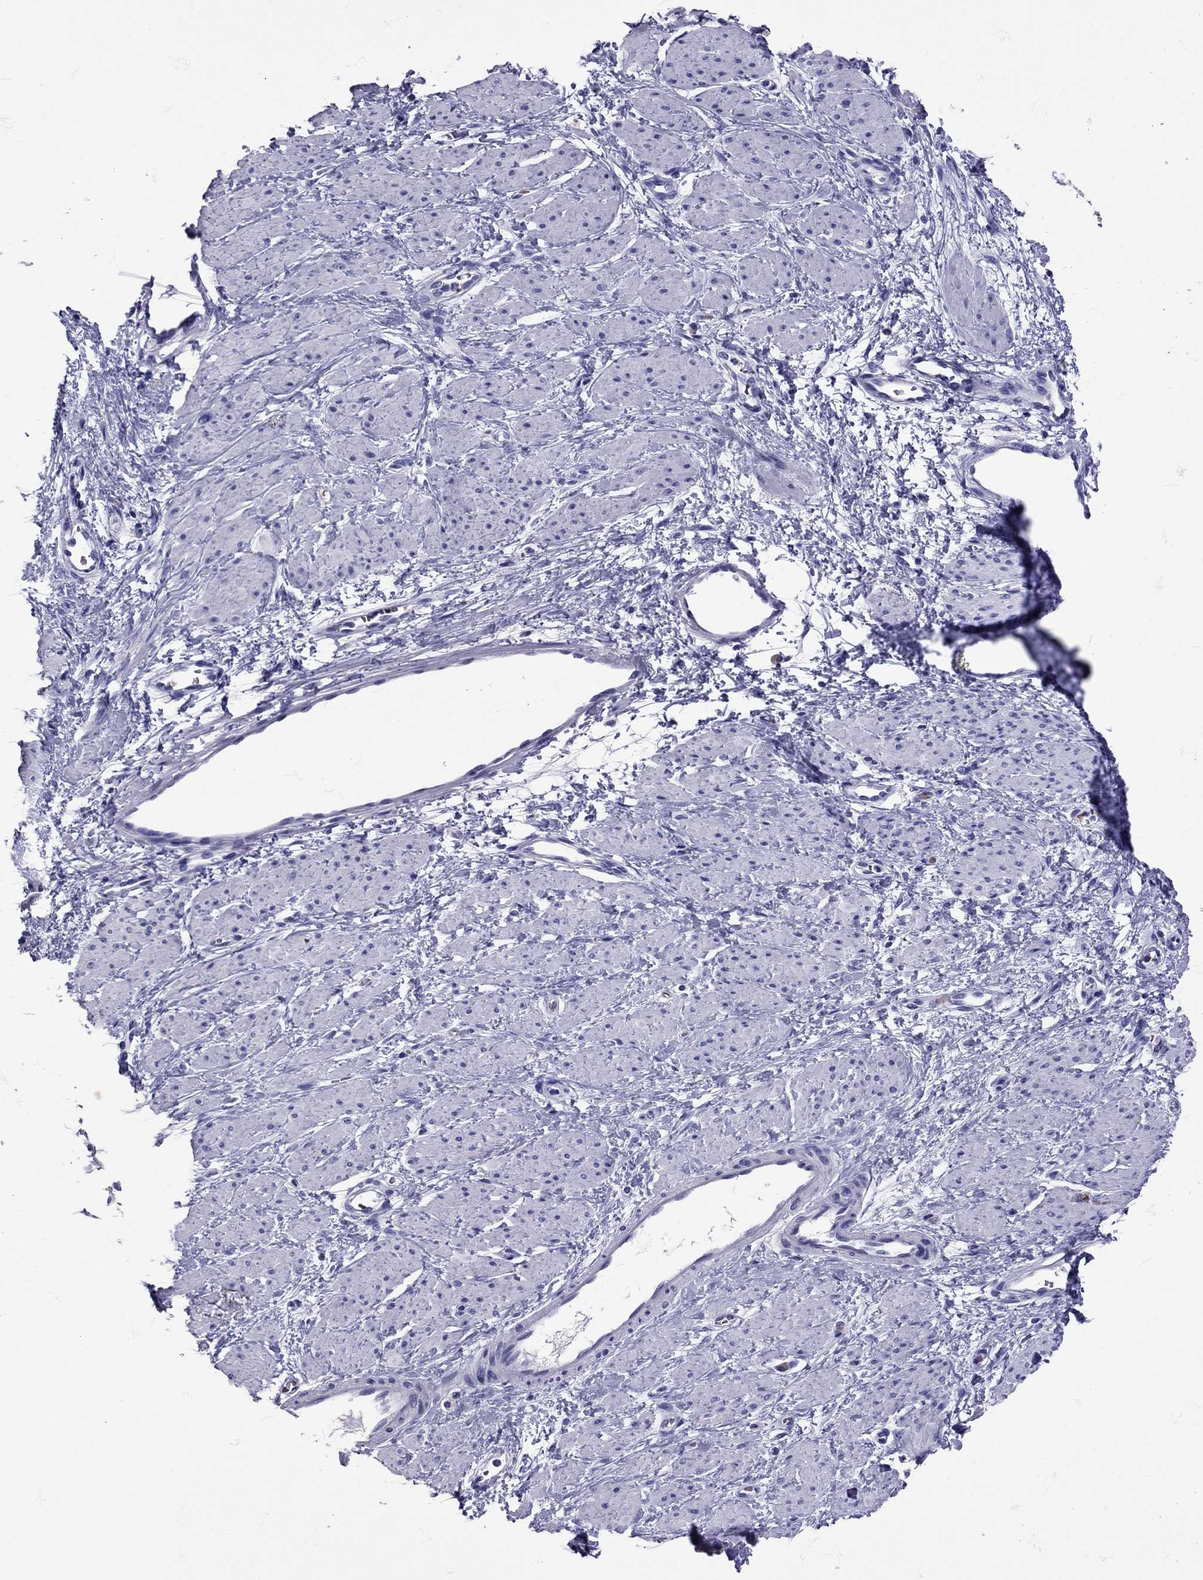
{"staining": {"intensity": "negative", "quantity": "none", "location": "none"}, "tissue": "smooth muscle", "cell_type": "Smooth muscle cells", "image_type": "normal", "snomed": [{"axis": "morphology", "description": "Normal tissue, NOS"}, {"axis": "topography", "description": "Smooth muscle"}, {"axis": "topography", "description": "Uterus"}], "caption": "A photomicrograph of smooth muscle stained for a protein shows no brown staining in smooth muscle cells. (Stains: DAB immunohistochemistry (IHC) with hematoxylin counter stain, Microscopy: brightfield microscopy at high magnification).", "gene": "TBR1", "patient": {"sex": "female", "age": 39}}